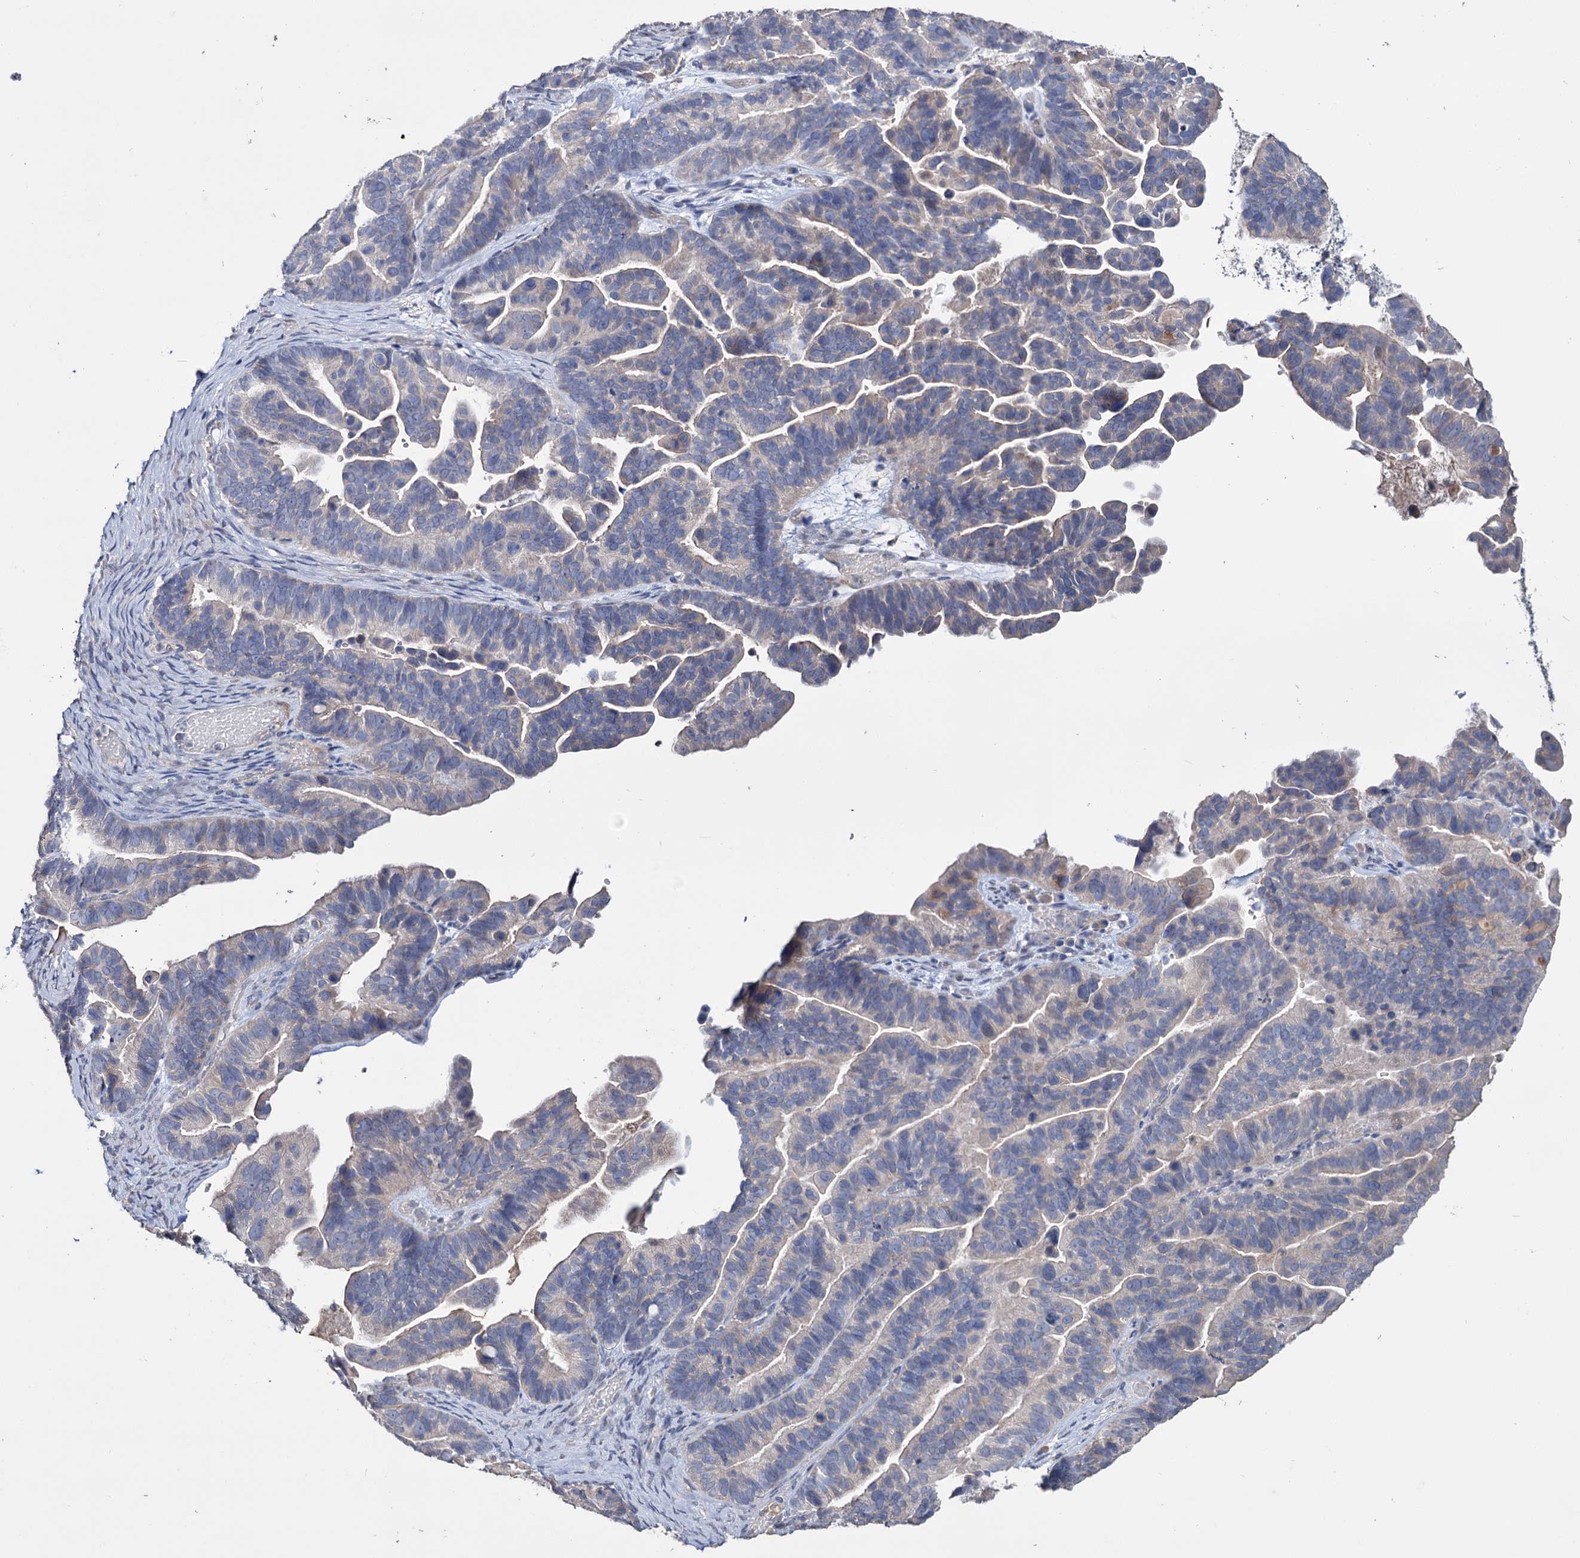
{"staining": {"intensity": "negative", "quantity": "none", "location": "none"}, "tissue": "ovarian cancer", "cell_type": "Tumor cells", "image_type": "cancer", "snomed": [{"axis": "morphology", "description": "Cystadenocarcinoma, serous, NOS"}, {"axis": "topography", "description": "Ovary"}], "caption": "An immunohistochemistry (IHC) image of ovarian serous cystadenocarcinoma is shown. There is no staining in tumor cells of ovarian serous cystadenocarcinoma. (Stains: DAB immunohistochemistry with hematoxylin counter stain, Microscopy: brightfield microscopy at high magnification).", "gene": "EPB41L5", "patient": {"sex": "female", "age": 56}}